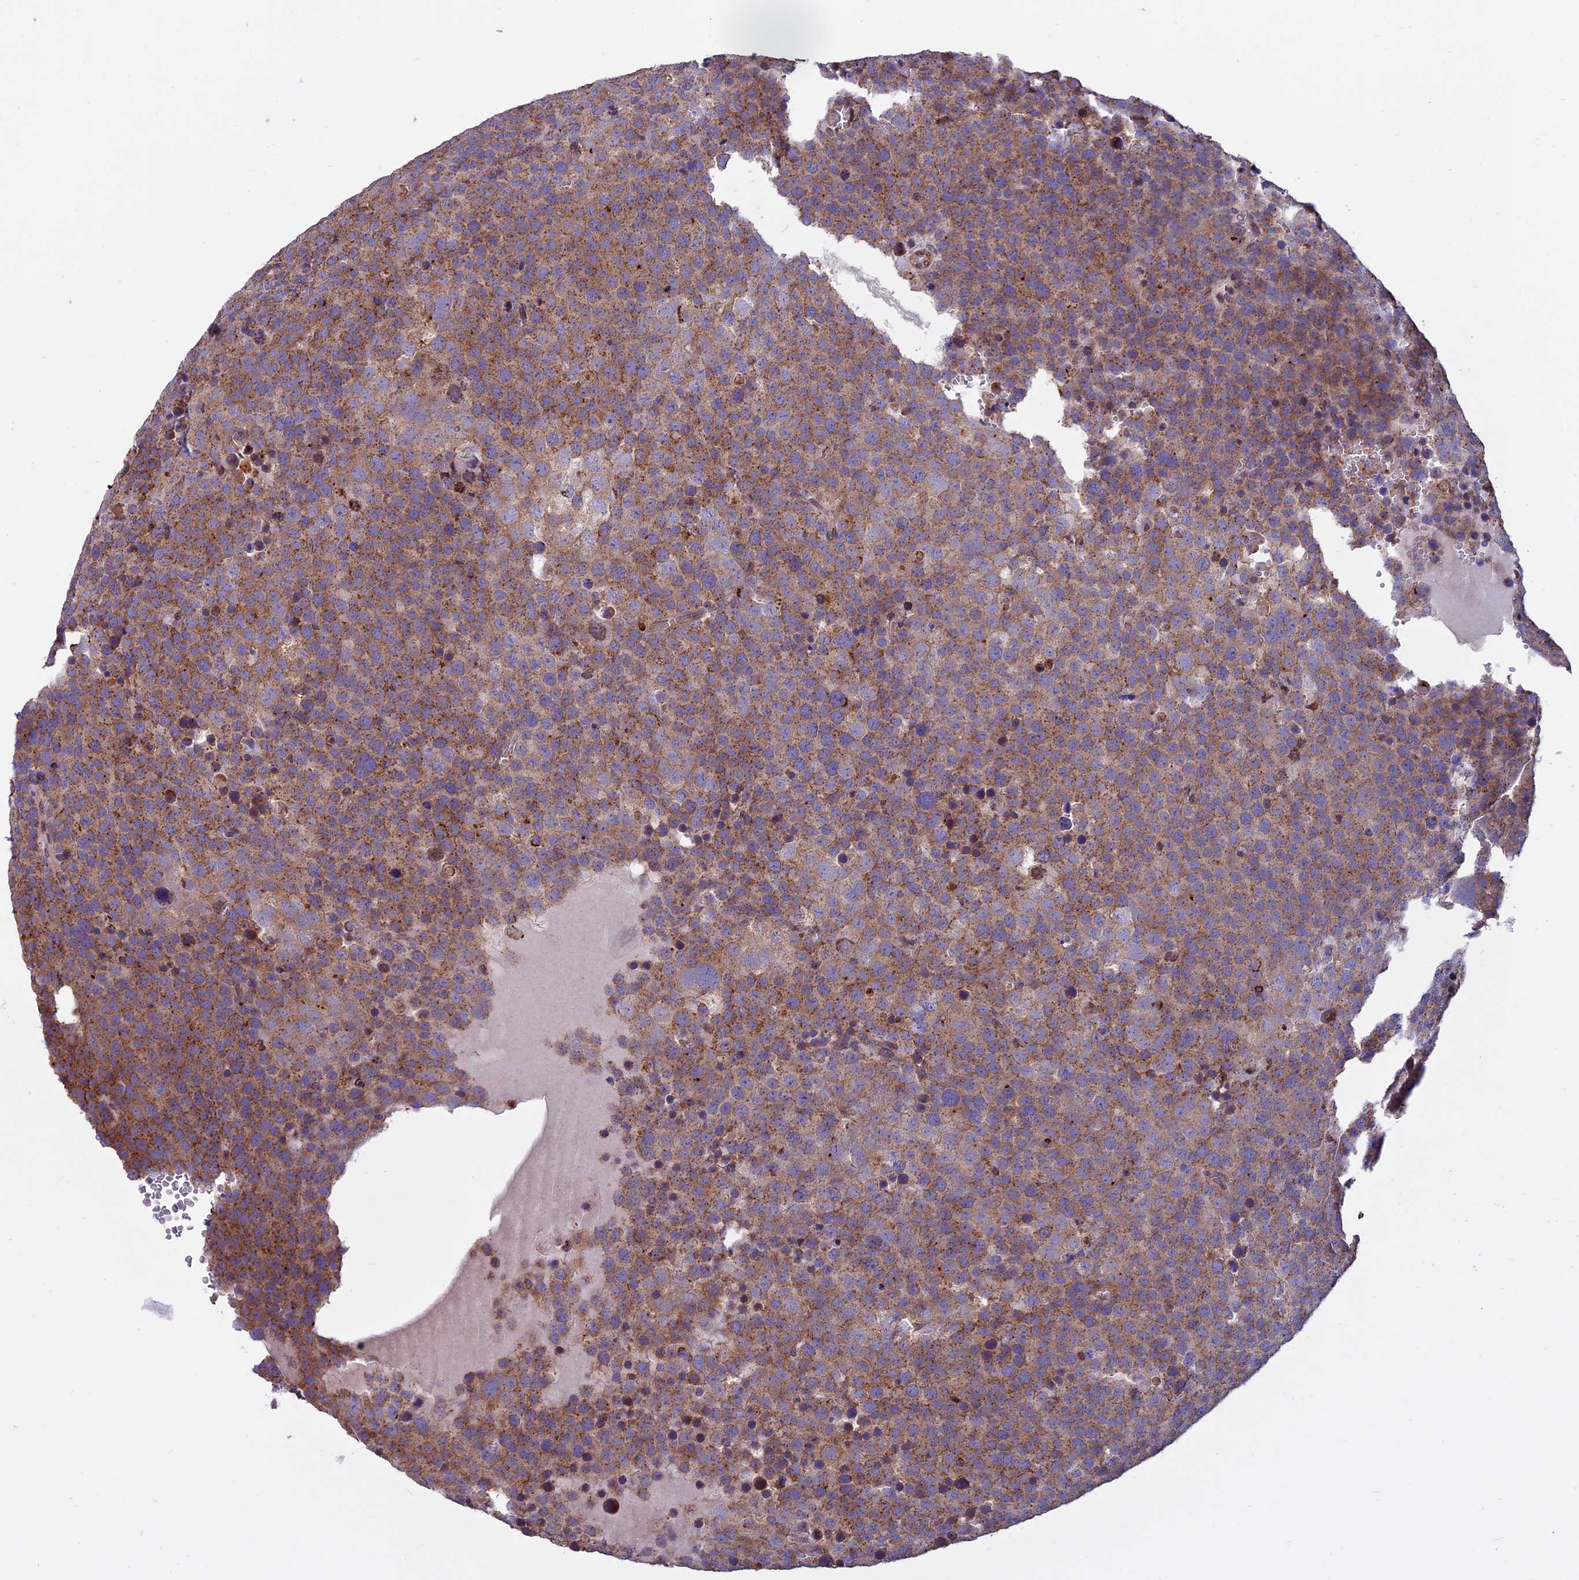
{"staining": {"intensity": "moderate", "quantity": ">75%", "location": "cytoplasmic/membranous"}, "tissue": "testis cancer", "cell_type": "Tumor cells", "image_type": "cancer", "snomed": [{"axis": "morphology", "description": "Seminoma, NOS"}, {"axis": "topography", "description": "Testis"}], "caption": "A brown stain shows moderate cytoplasmic/membranous positivity of a protein in human testis cancer tumor cells.", "gene": "CHMP2A", "patient": {"sex": "male", "age": 71}}